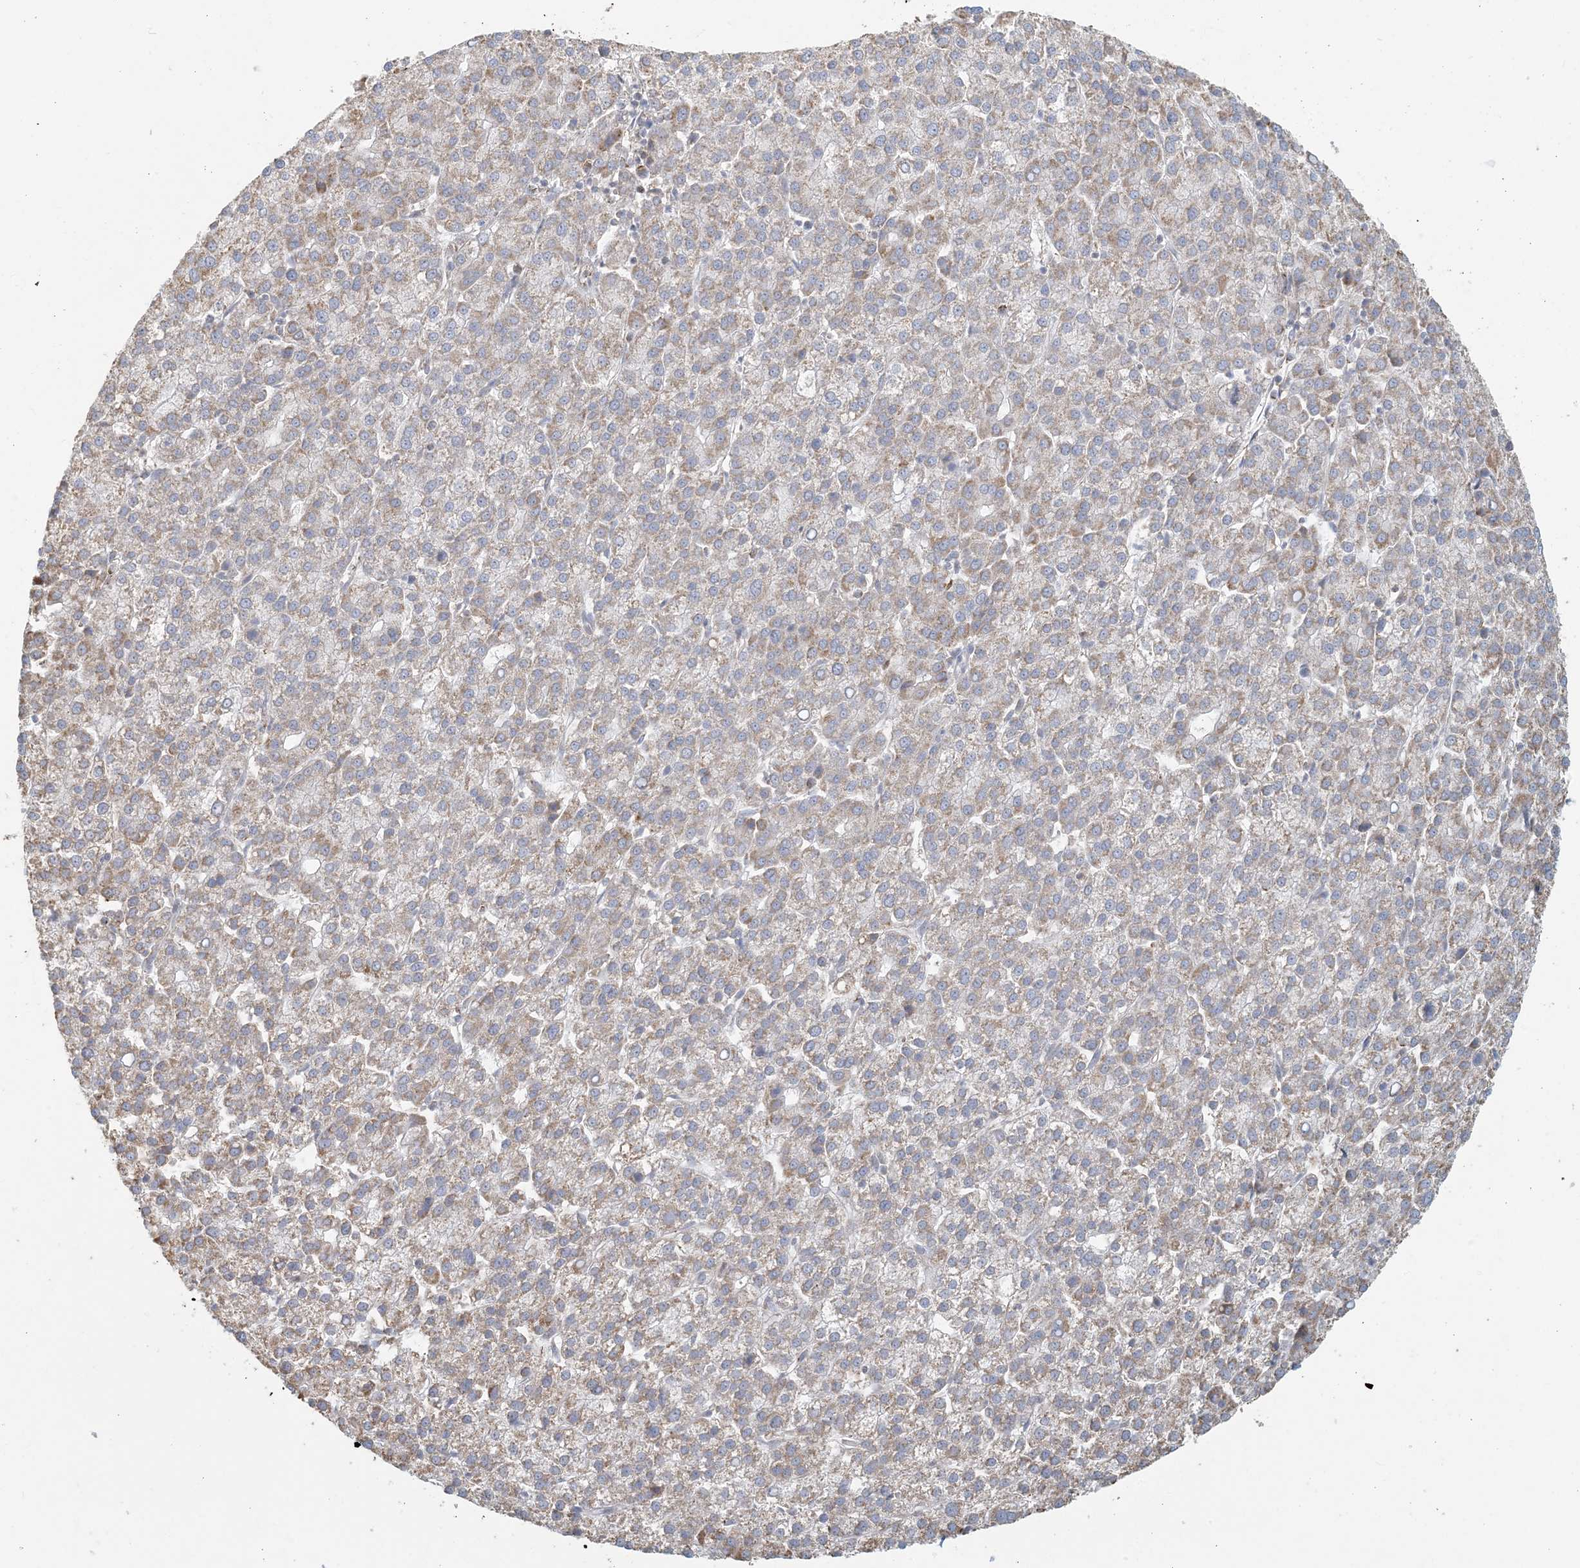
{"staining": {"intensity": "weak", "quantity": "25%-75%", "location": "cytoplasmic/membranous"}, "tissue": "liver cancer", "cell_type": "Tumor cells", "image_type": "cancer", "snomed": [{"axis": "morphology", "description": "Carcinoma, Hepatocellular, NOS"}, {"axis": "topography", "description": "Liver"}], "caption": "Protein expression analysis of human liver cancer reveals weak cytoplasmic/membranous expression in about 25%-75% of tumor cells. The staining was performed using DAB to visualize the protein expression in brown, while the nuclei were stained in blue with hematoxylin (Magnification: 20x).", "gene": "HACL1", "patient": {"sex": "female", "age": 58}}